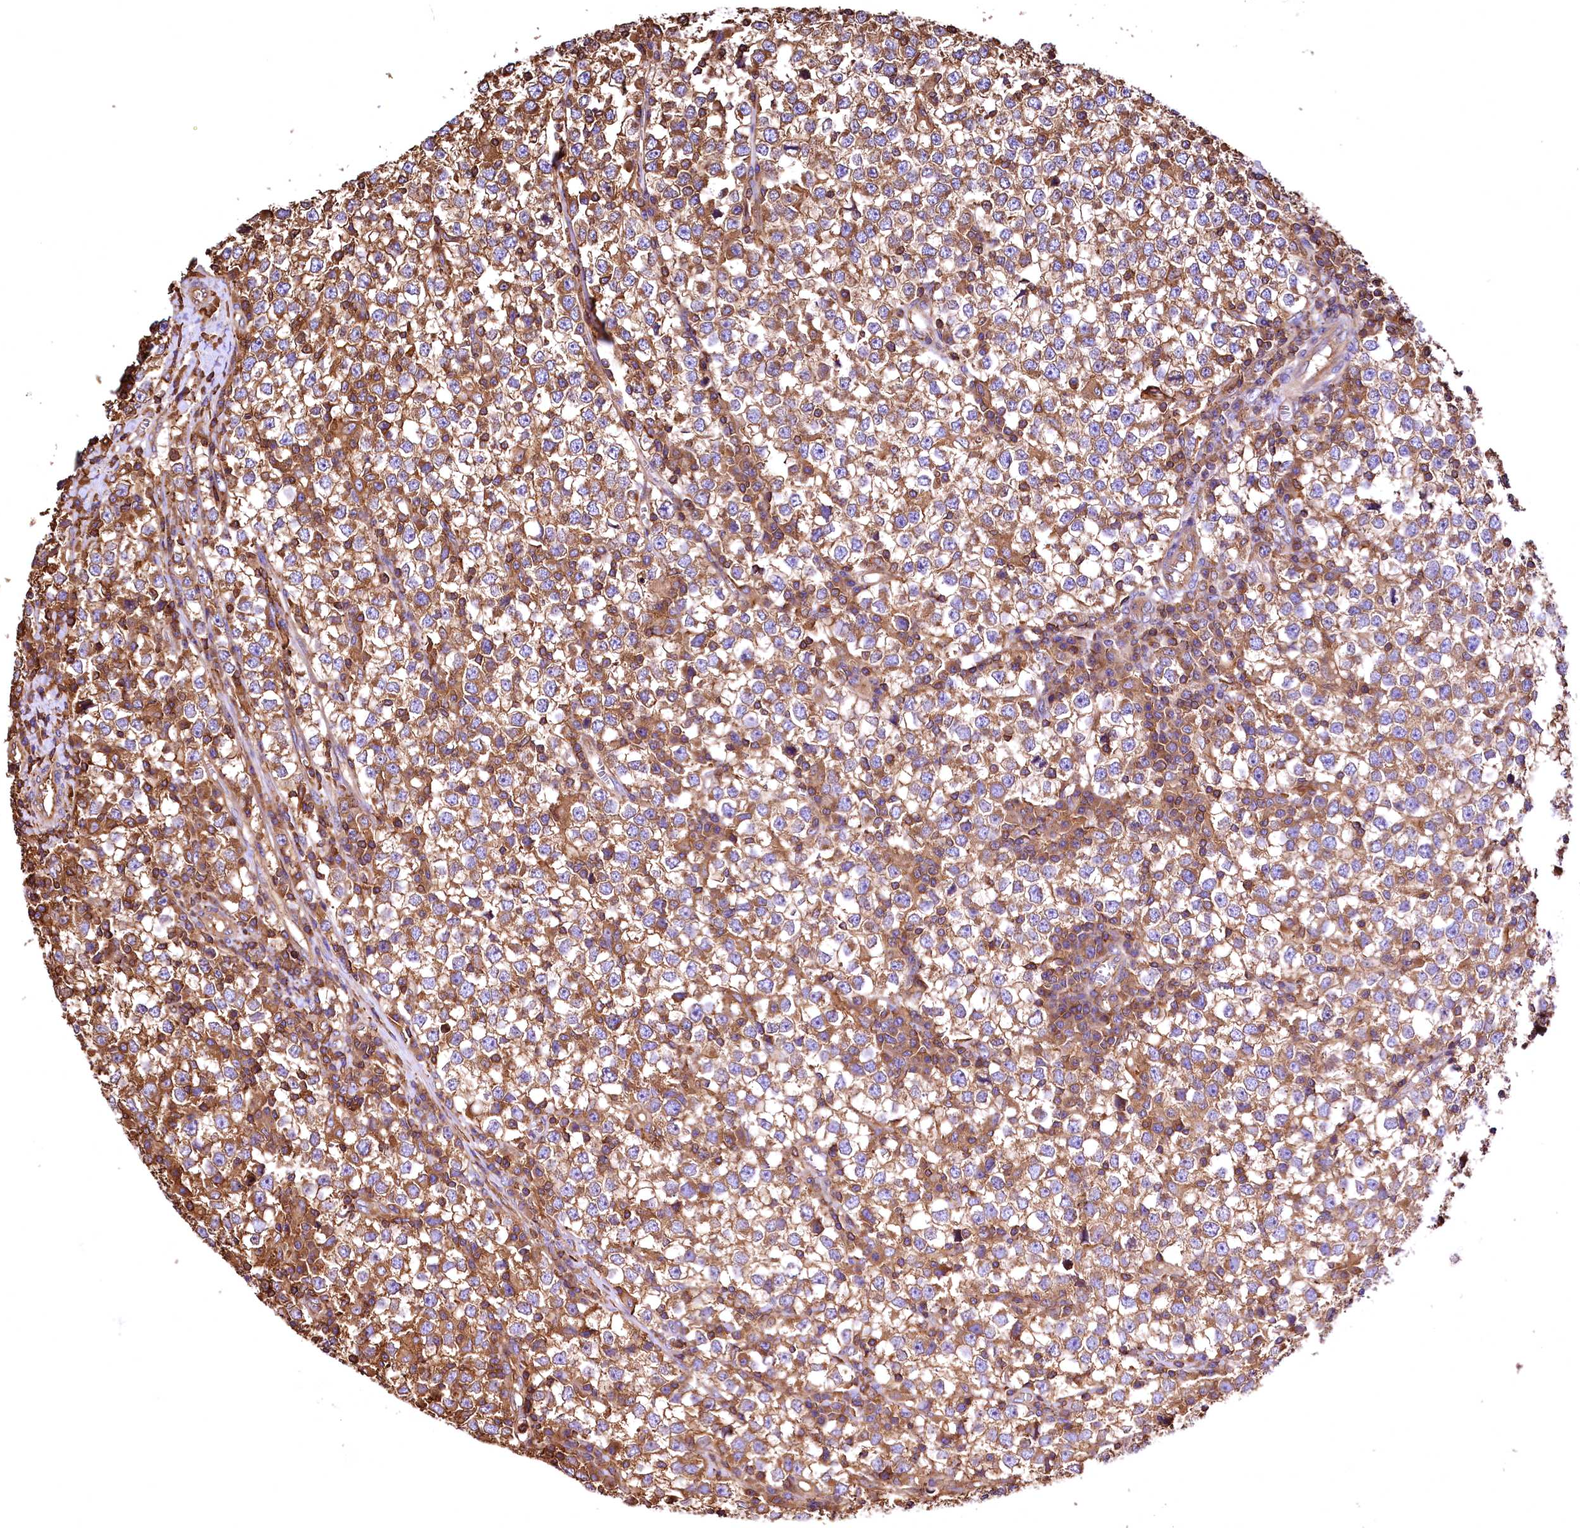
{"staining": {"intensity": "moderate", "quantity": ">75%", "location": "cytoplasmic/membranous"}, "tissue": "testis cancer", "cell_type": "Tumor cells", "image_type": "cancer", "snomed": [{"axis": "morphology", "description": "Seminoma, NOS"}, {"axis": "topography", "description": "Testis"}], "caption": "Testis seminoma was stained to show a protein in brown. There is medium levels of moderate cytoplasmic/membranous staining in about >75% of tumor cells.", "gene": "RARS2", "patient": {"sex": "male", "age": 65}}